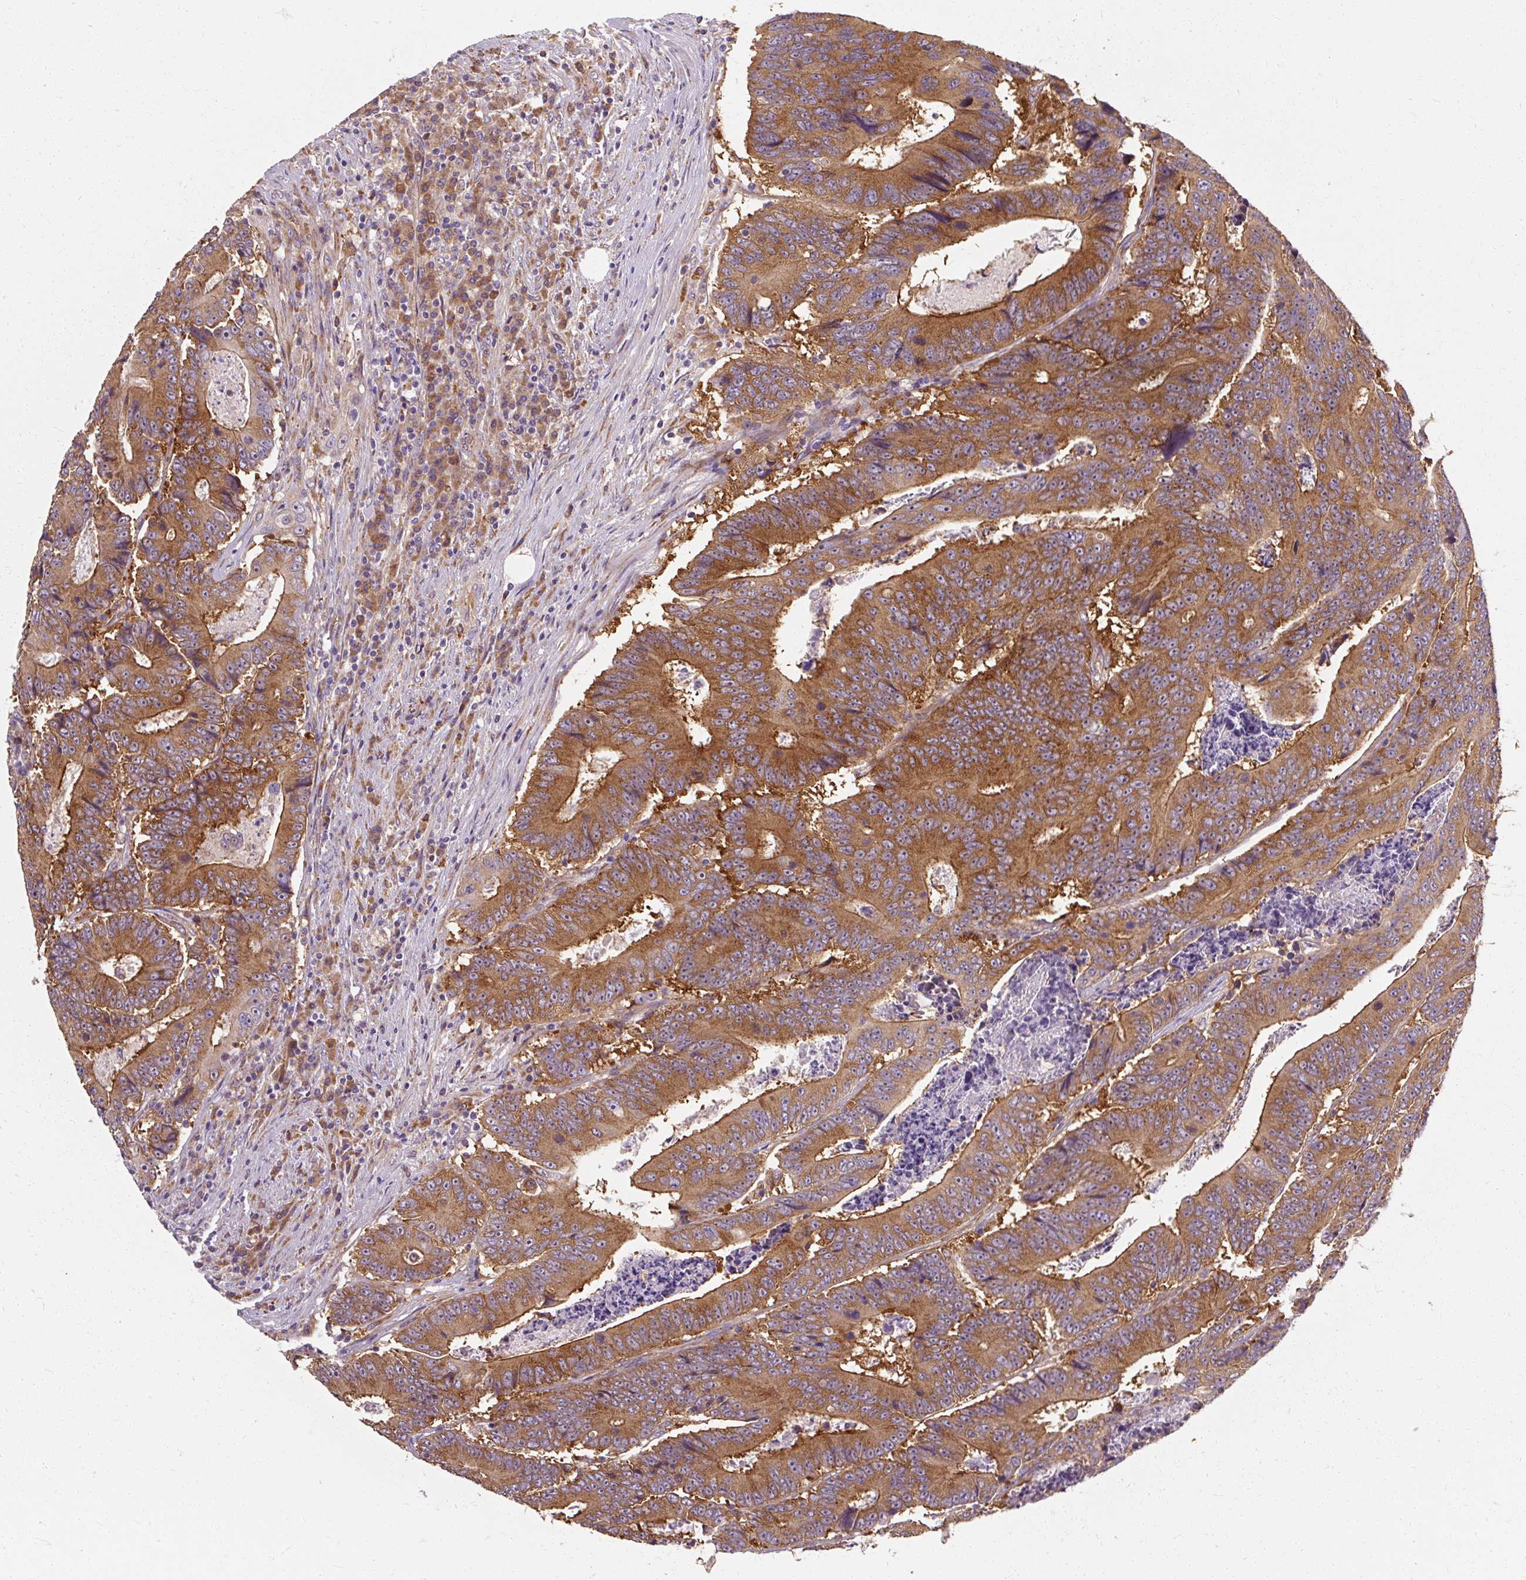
{"staining": {"intensity": "moderate", "quantity": ">75%", "location": "cytoplasmic/membranous"}, "tissue": "colorectal cancer", "cell_type": "Tumor cells", "image_type": "cancer", "snomed": [{"axis": "morphology", "description": "Adenocarcinoma, NOS"}, {"axis": "topography", "description": "Colon"}], "caption": "Colorectal cancer (adenocarcinoma) stained for a protein (brown) displays moderate cytoplasmic/membranous positive expression in about >75% of tumor cells.", "gene": "TBC1D4", "patient": {"sex": "male", "age": 83}}